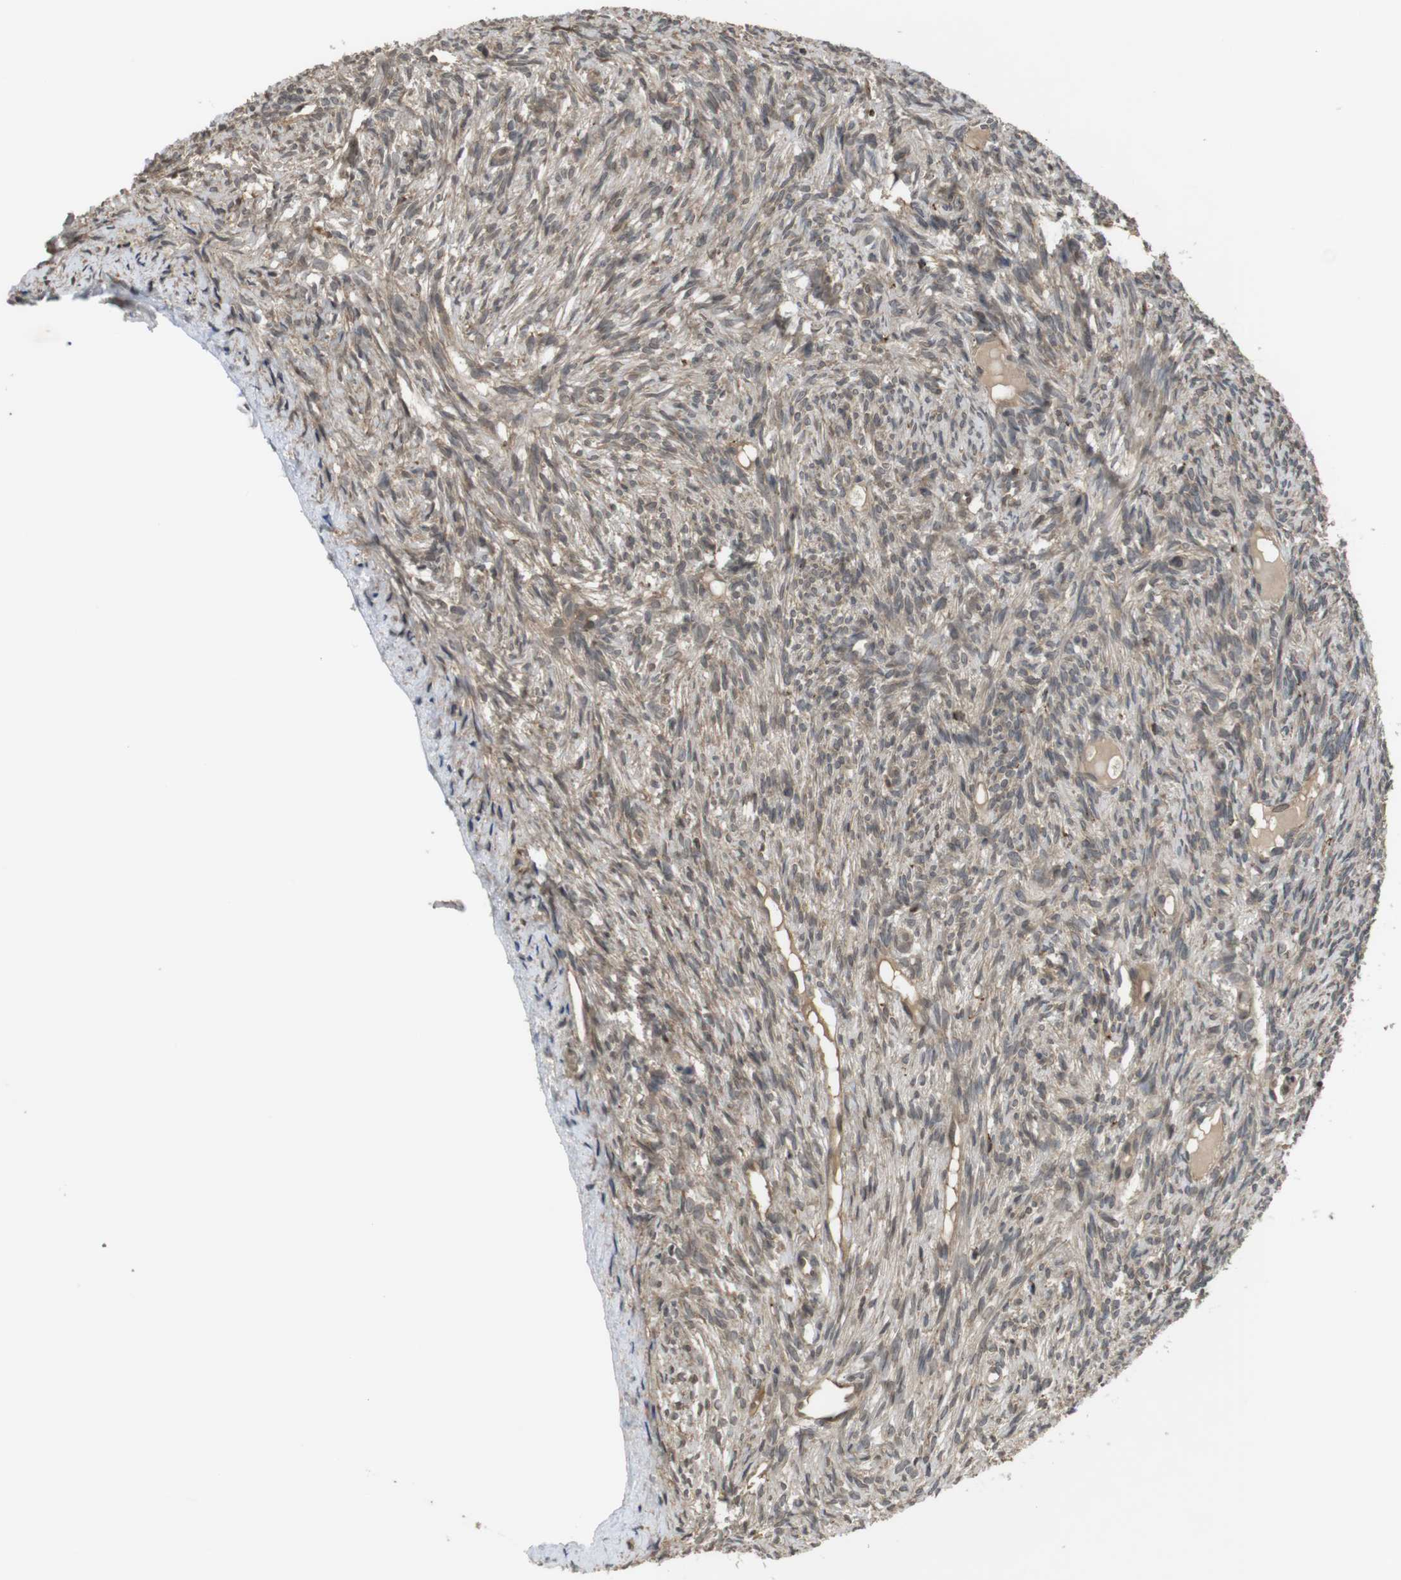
{"staining": {"intensity": "moderate", "quantity": ">75%", "location": "cytoplasmic/membranous"}, "tissue": "ovary", "cell_type": "Follicle cells", "image_type": "normal", "snomed": [{"axis": "morphology", "description": "Normal tissue, NOS"}, {"axis": "topography", "description": "Ovary"}], "caption": "Follicle cells reveal medium levels of moderate cytoplasmic/membranous positivity in approximately >75% of cells in benign ovary. The staining was performed using DAB (3,3'-diaminobenzidine), with brown indicating positive protein expression. Nuclei are stained blue with hematoxylin.", "gene": "FZD10", "patient": {"sex": "female", "age": 33}}